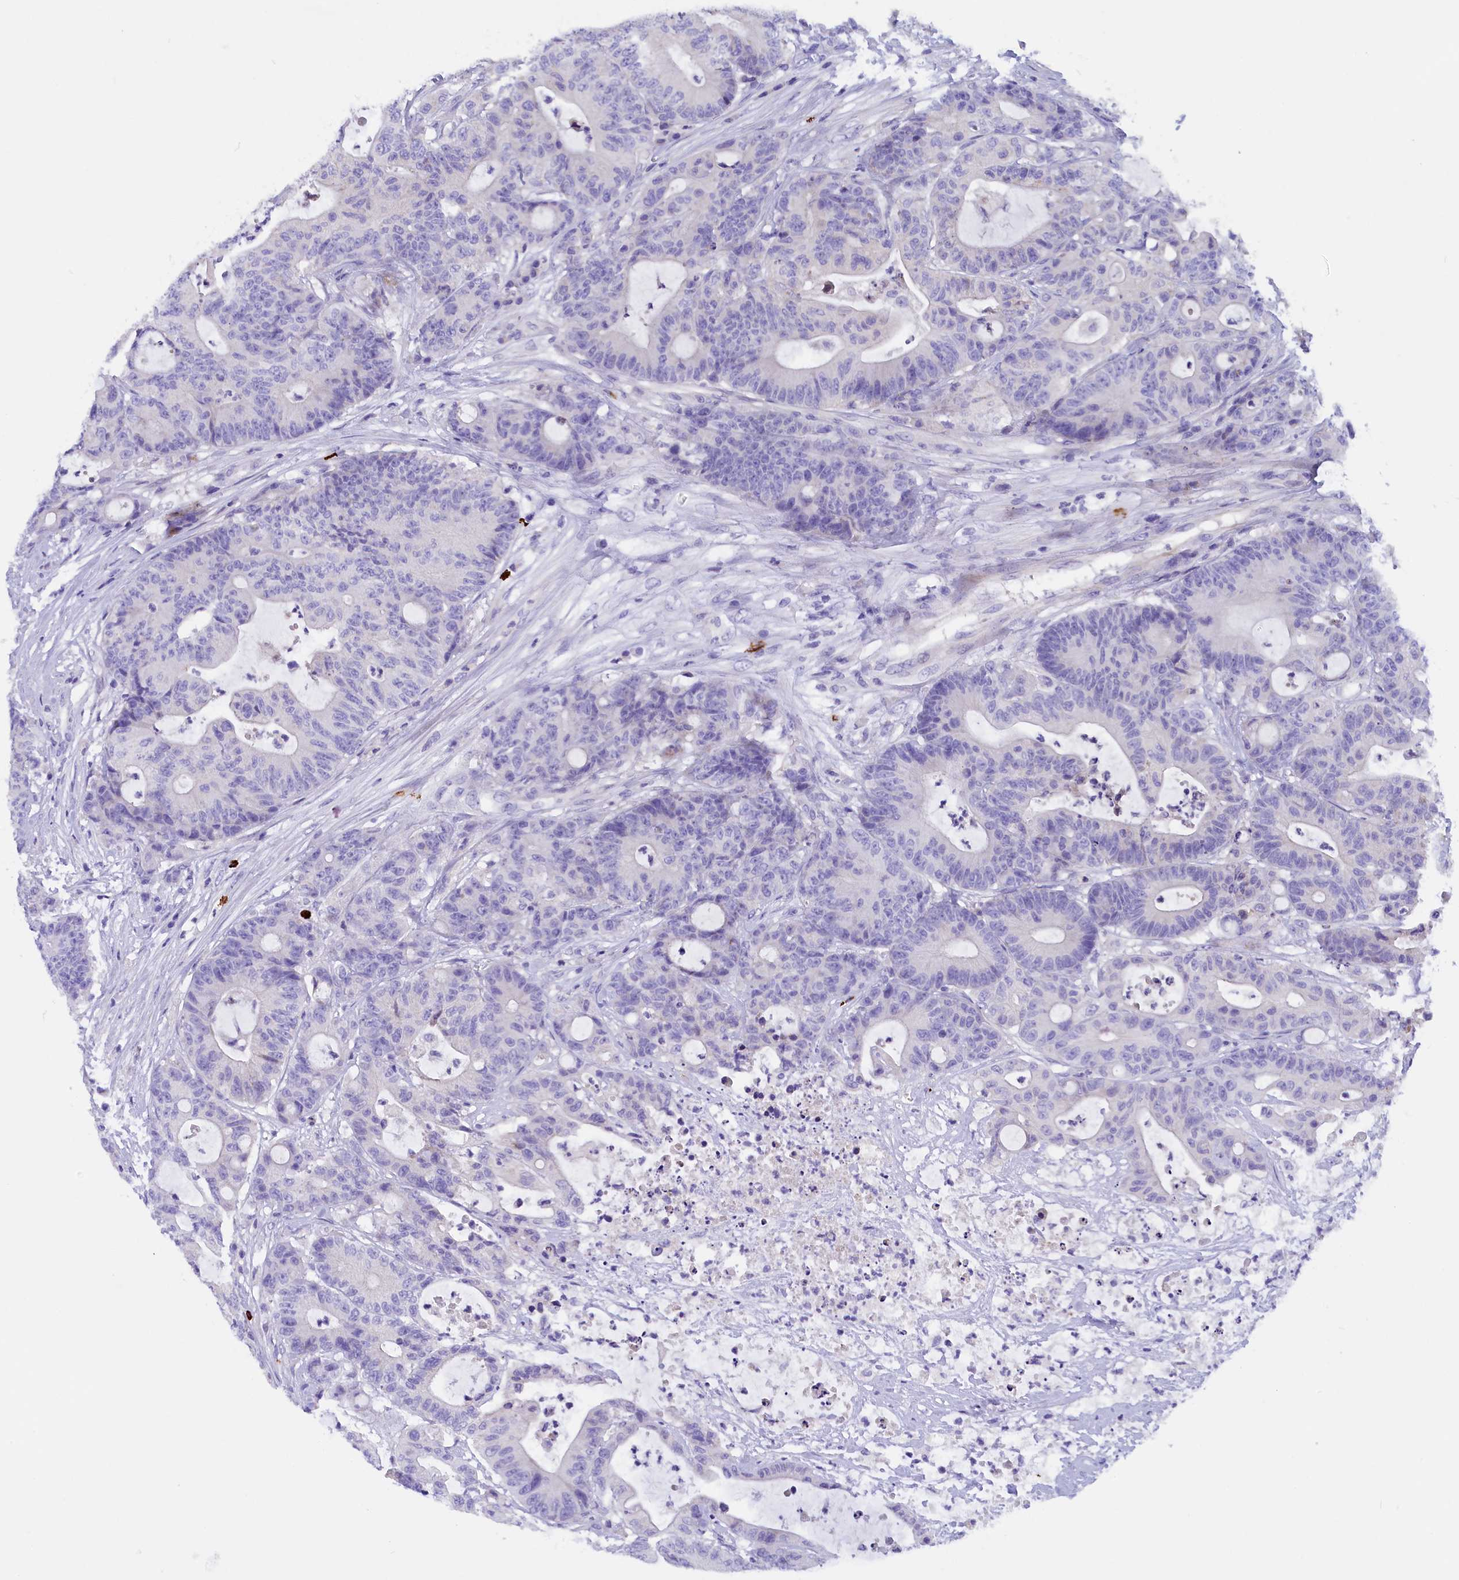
{"staining": {"intensity": "negative", "quantity": "none", "location": "none"}, "tissue": "colorectal cancer", "cell_type": "Tumor cells", "image_type": "cancer", "snomed": [{"axis": "morphology", "description": "Adenocarcinoma, NOS"}, {"axis": "topography", "description": "Colon"}], "caption": "The photomicrograph exhibits no significant expression in tumor cells of adenocarcinoma (colorectal).", "gene": "RTTN", "patient": {"sex": "female", "age": 84}}